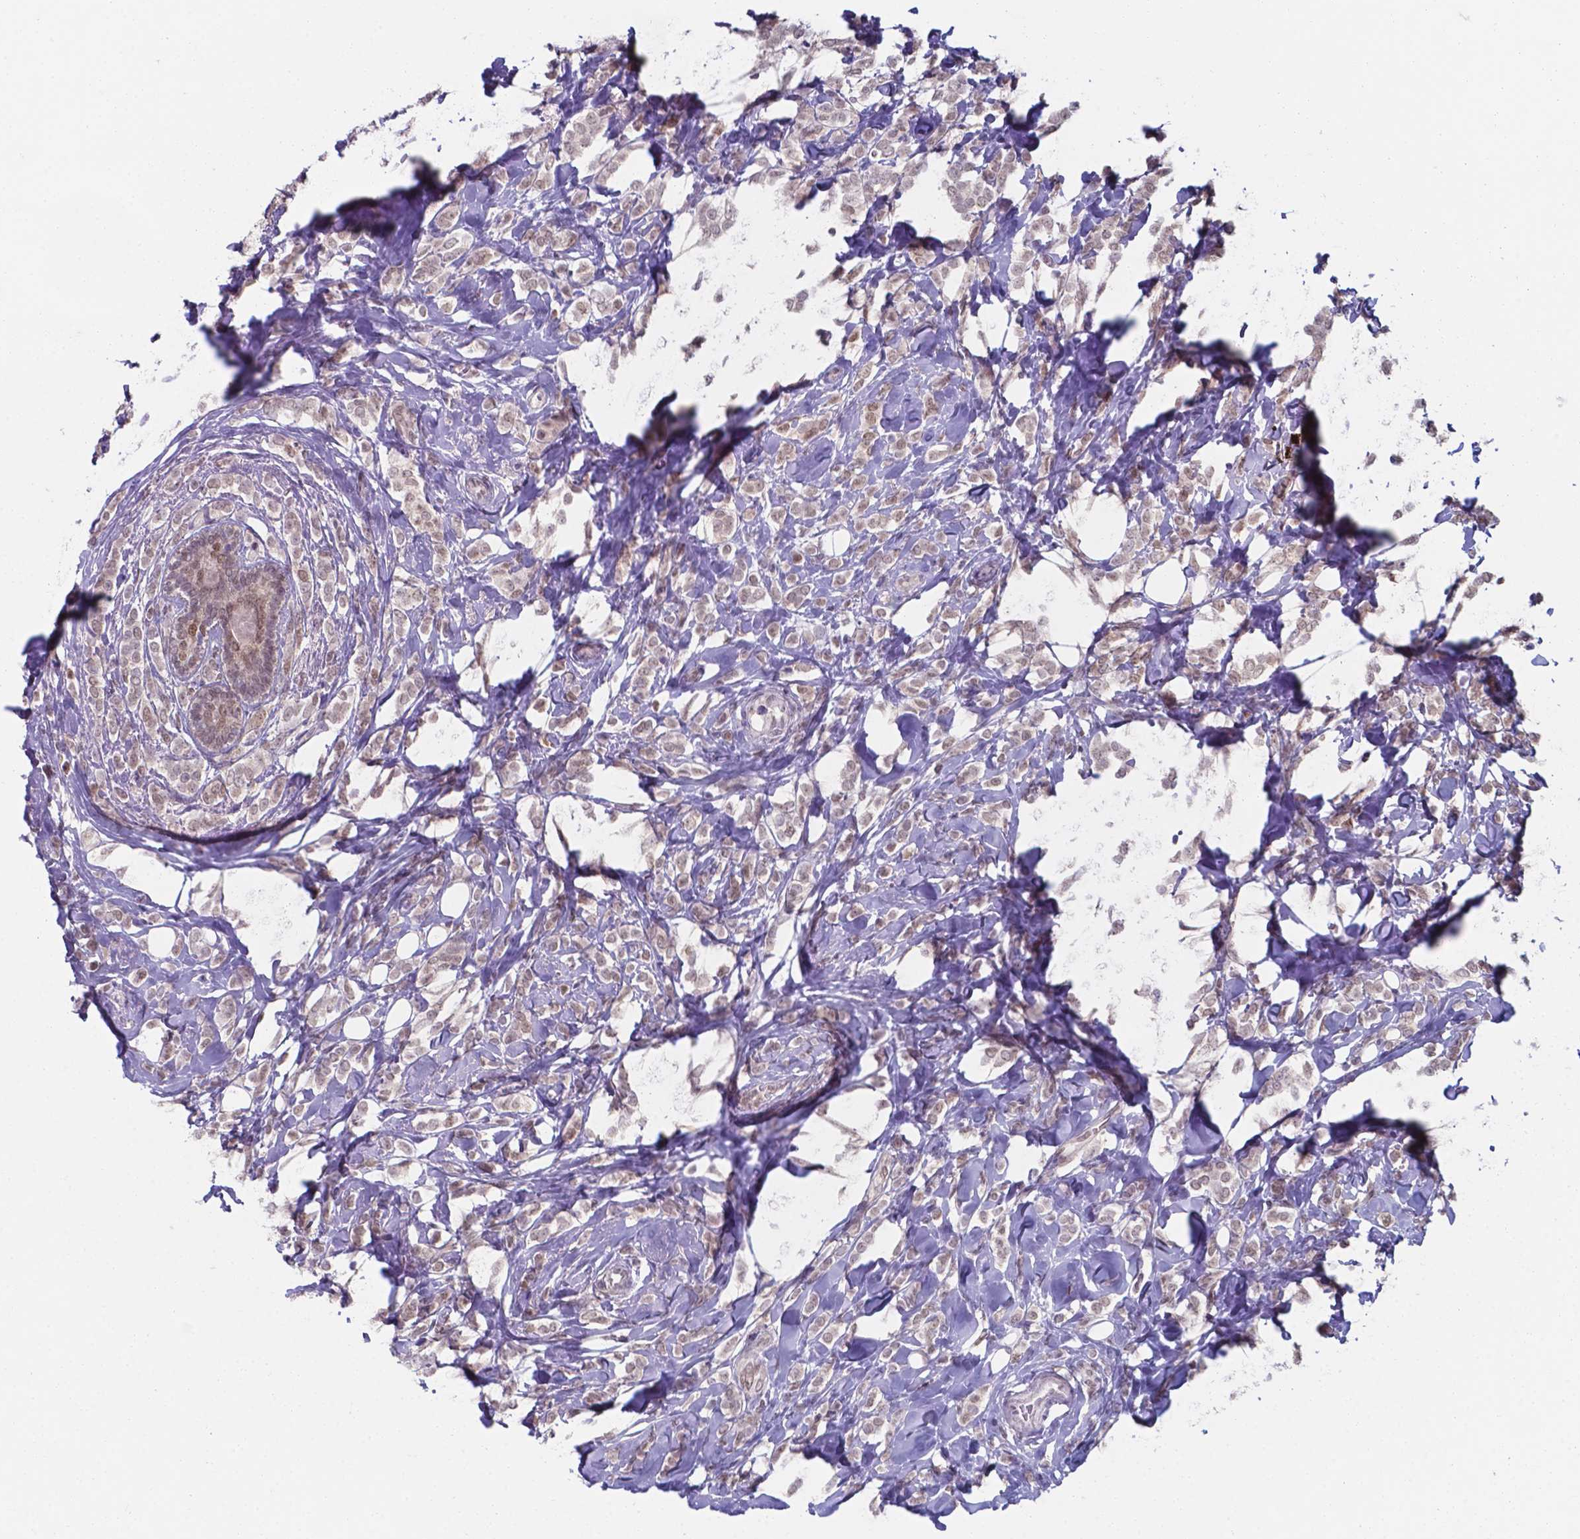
{"staining": {"intensity": "moderate", "quantity": ">75%", "location": "nuclear"}, "tissue": "breast cancer", "cell_type": "Tumor cells", "image_type": "cancer", "snomed": [{"axis": "morphology", "description": "Lobular carcinoma"}, {"axis": "topography", "description": "Breast"}], "caption": "Immunohistochemistry (IHC) (DAB (3,3'-diaminobenzidine)) staining of lobular carcinoma (breast) exhibits moderate nuclear protein staining in about >75% of tumor cells.", "gene": "UBE2E2", "patient": {"sex": "female", "age": 49}}